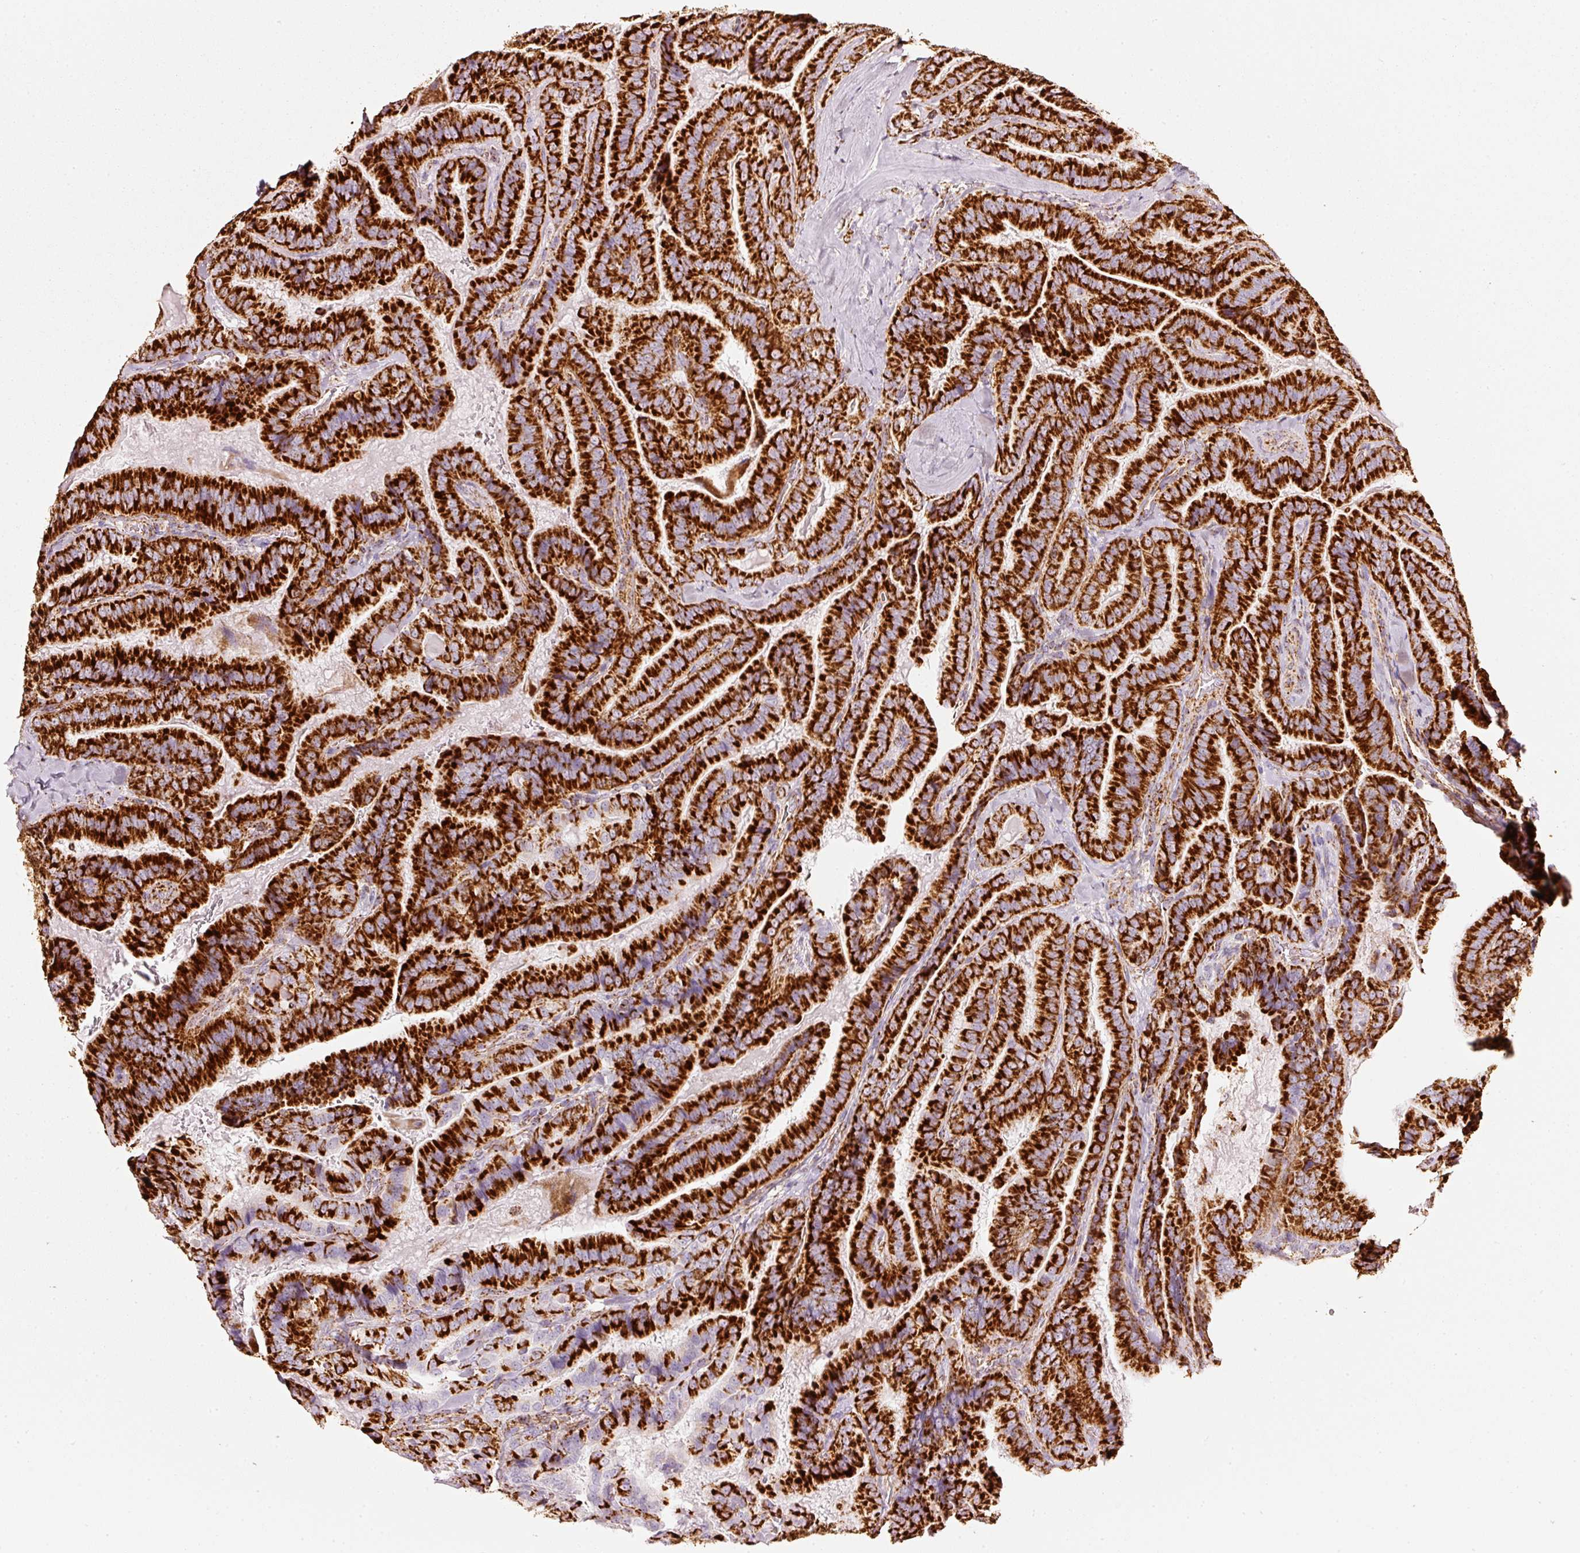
{"staining": {"intensity": "strong", "quantity": ">75%", "location": "cytoplasmic/membranous"}, "tissue": "thyroid cancer", "cell_type": "Tumor cells", "image_type": "cancer", "snomed": [{"axis": "morphology", "description": "Papillary adenocarcinoma, NOS"}, {"axis": "topography", "description": "Thyroid gland"}], "caption": "Immunohistochemistry (IHC) (DAB (3,3'-diaminobenzidine)) staining of papillary adenocarcinoma (thyroid) exhibits strong cytoplasmic/membranous protein positivity in approximately >75% of tumor cells. Nuclei are stained in blue.", "gene": "UQCRC1", "patient": {"sex": "male", "age": 61}}